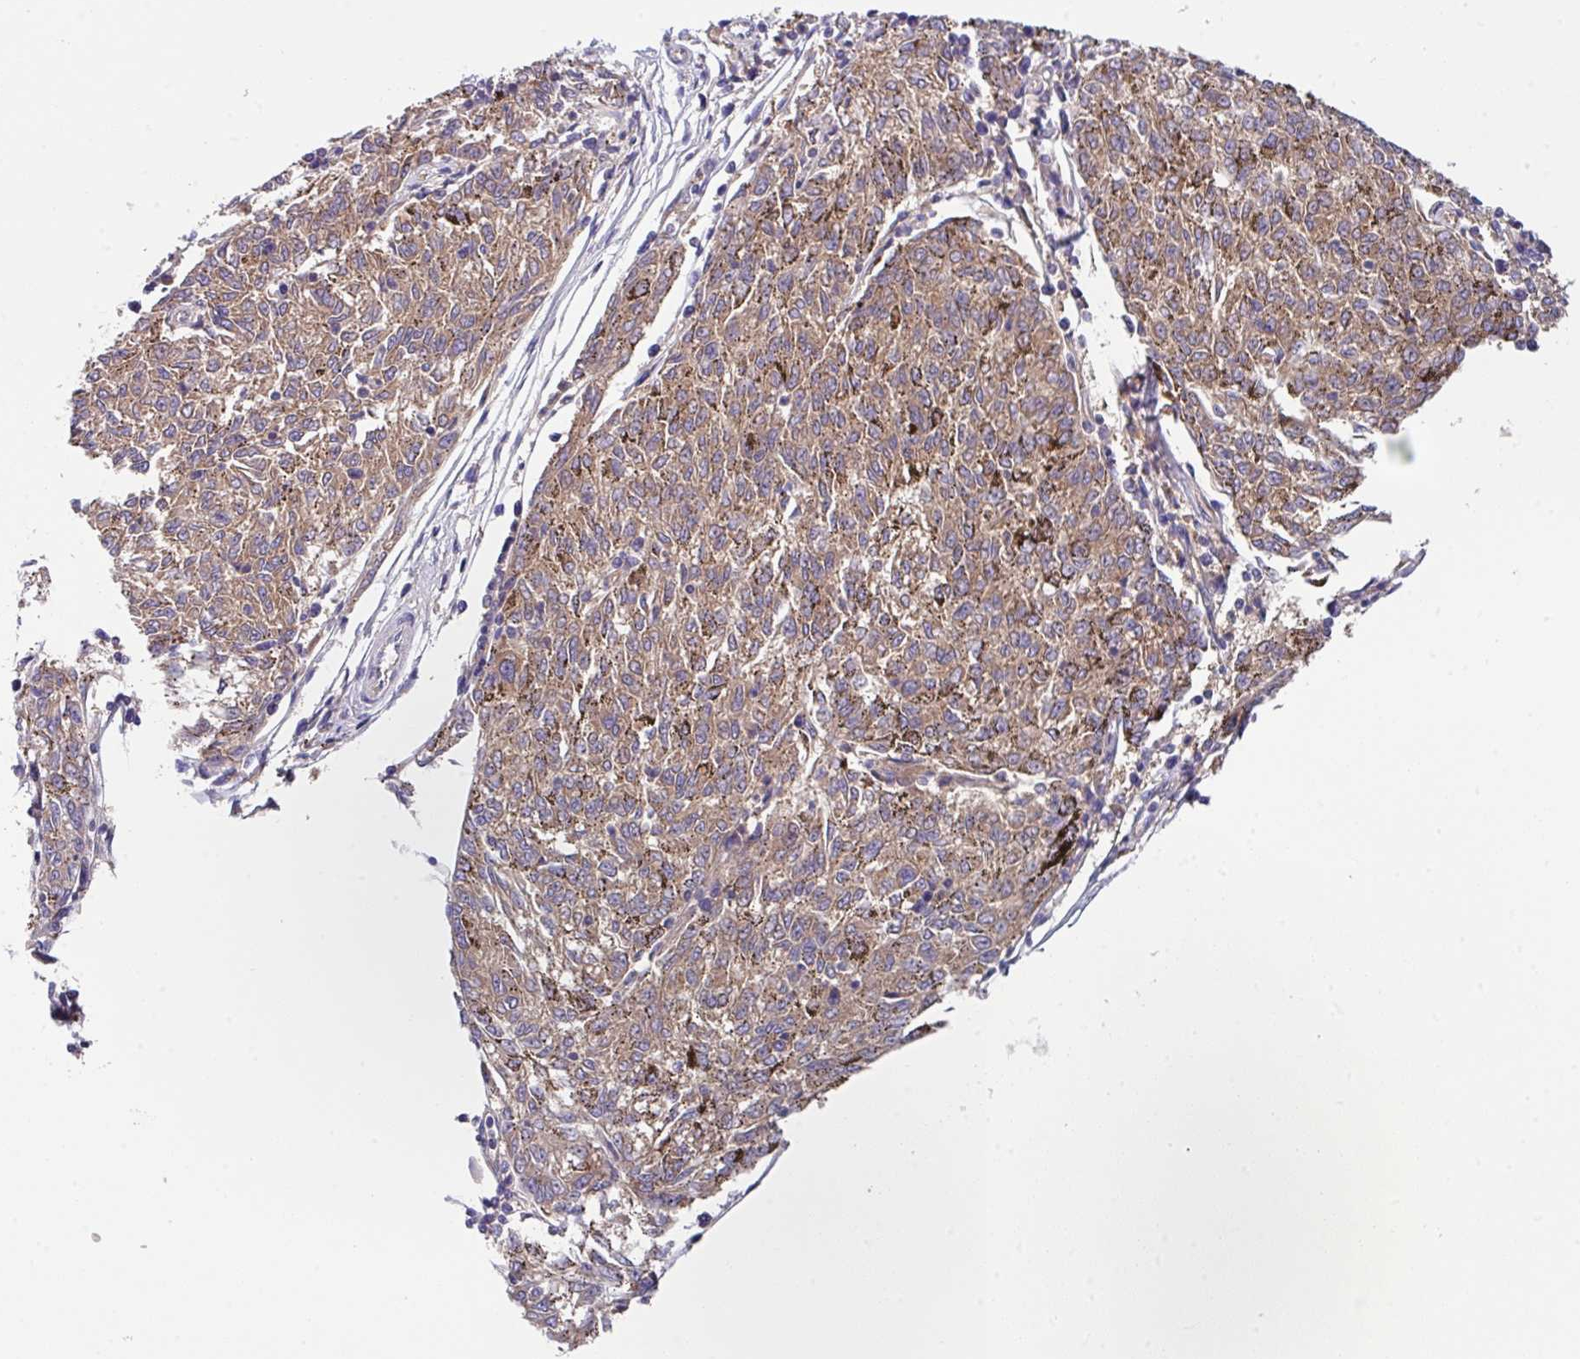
{"staining": {"intensity": "moderate", "quantity": ">75%", "location": "cytoplasmic/membranous"}, "tissue": "melanoma", "cell_type": "Tumor cells", "image_type": "cancer", "snomed": [{"axis": "morphology", "description": "Malignant melanoma, NOS"}, {"axis": "topography", "description": "Skin"}], "caption": "Immunohistochemistry image of human malignant melanoma stained for a protein (brown), which shows medium levels of moderate cytoplasmic/membranous expression in about >75% of tumor cells.", "gene": "EIF4B", "patient": {"sex": "female", "age": 72}}